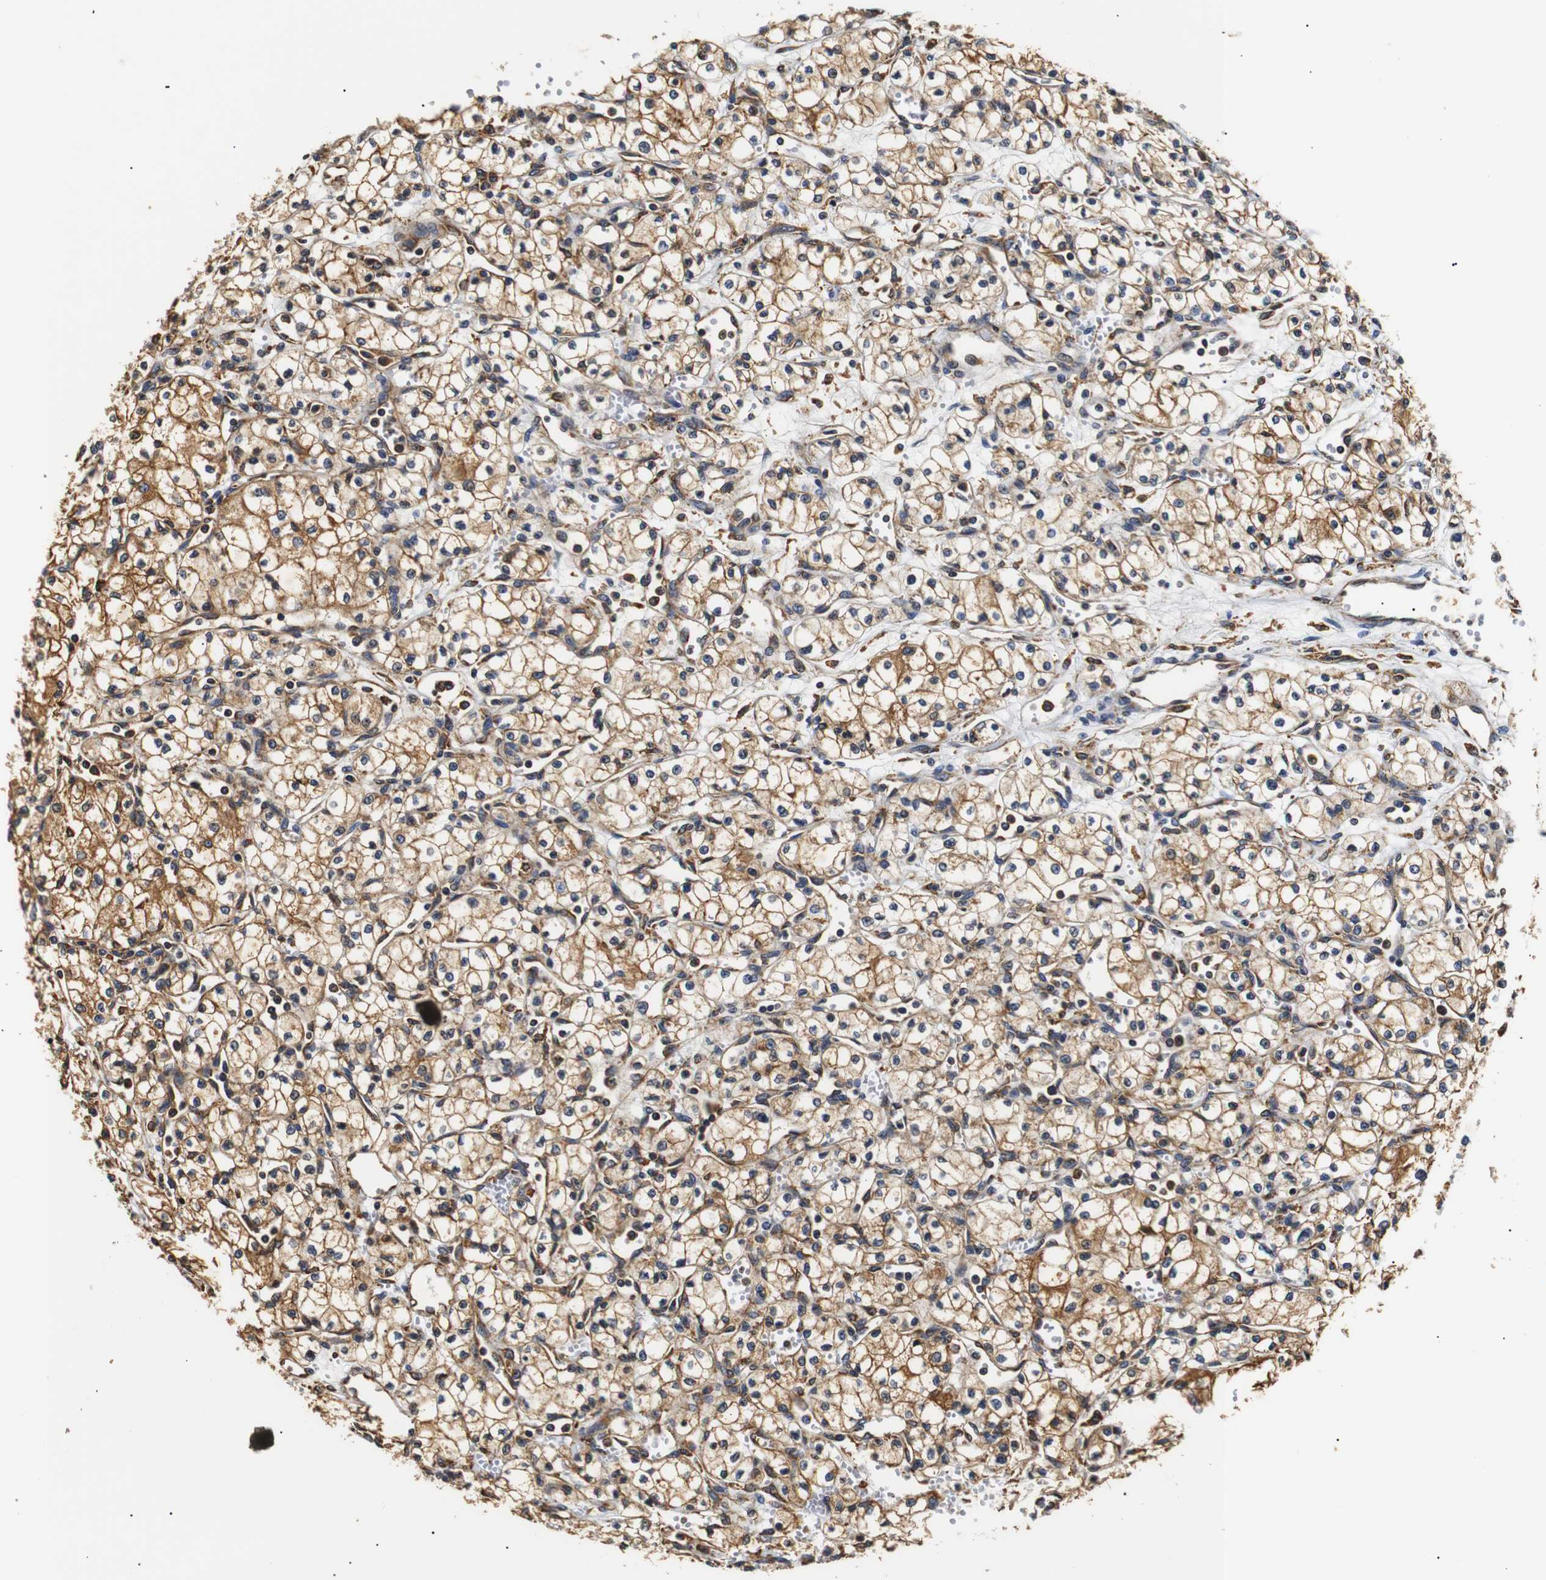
{"staining": {"intensity": "moderate", "quantity": ">75%", "location": "cytoplasmic/membranous"}, "tissue": "renal cancer", "cell_type": "Tumor cells", "image_type": "cancer", "snomed": [{"axis": "morphology", "description": "Normal tissue, NOS"}, {"axis": "morphology", "description": "Adenocarcinoma, NOS"}, {"axis": "topography", "description": "Kidney"}], "caption": "The micrograph reveals staining of adenocarcinoma (renal), revealing moderate cytoplasmic/membranous protein expression (brown color) within tumor cells.", "gene": "HHIP", "patient": {"sex": "male", "age": 59}}